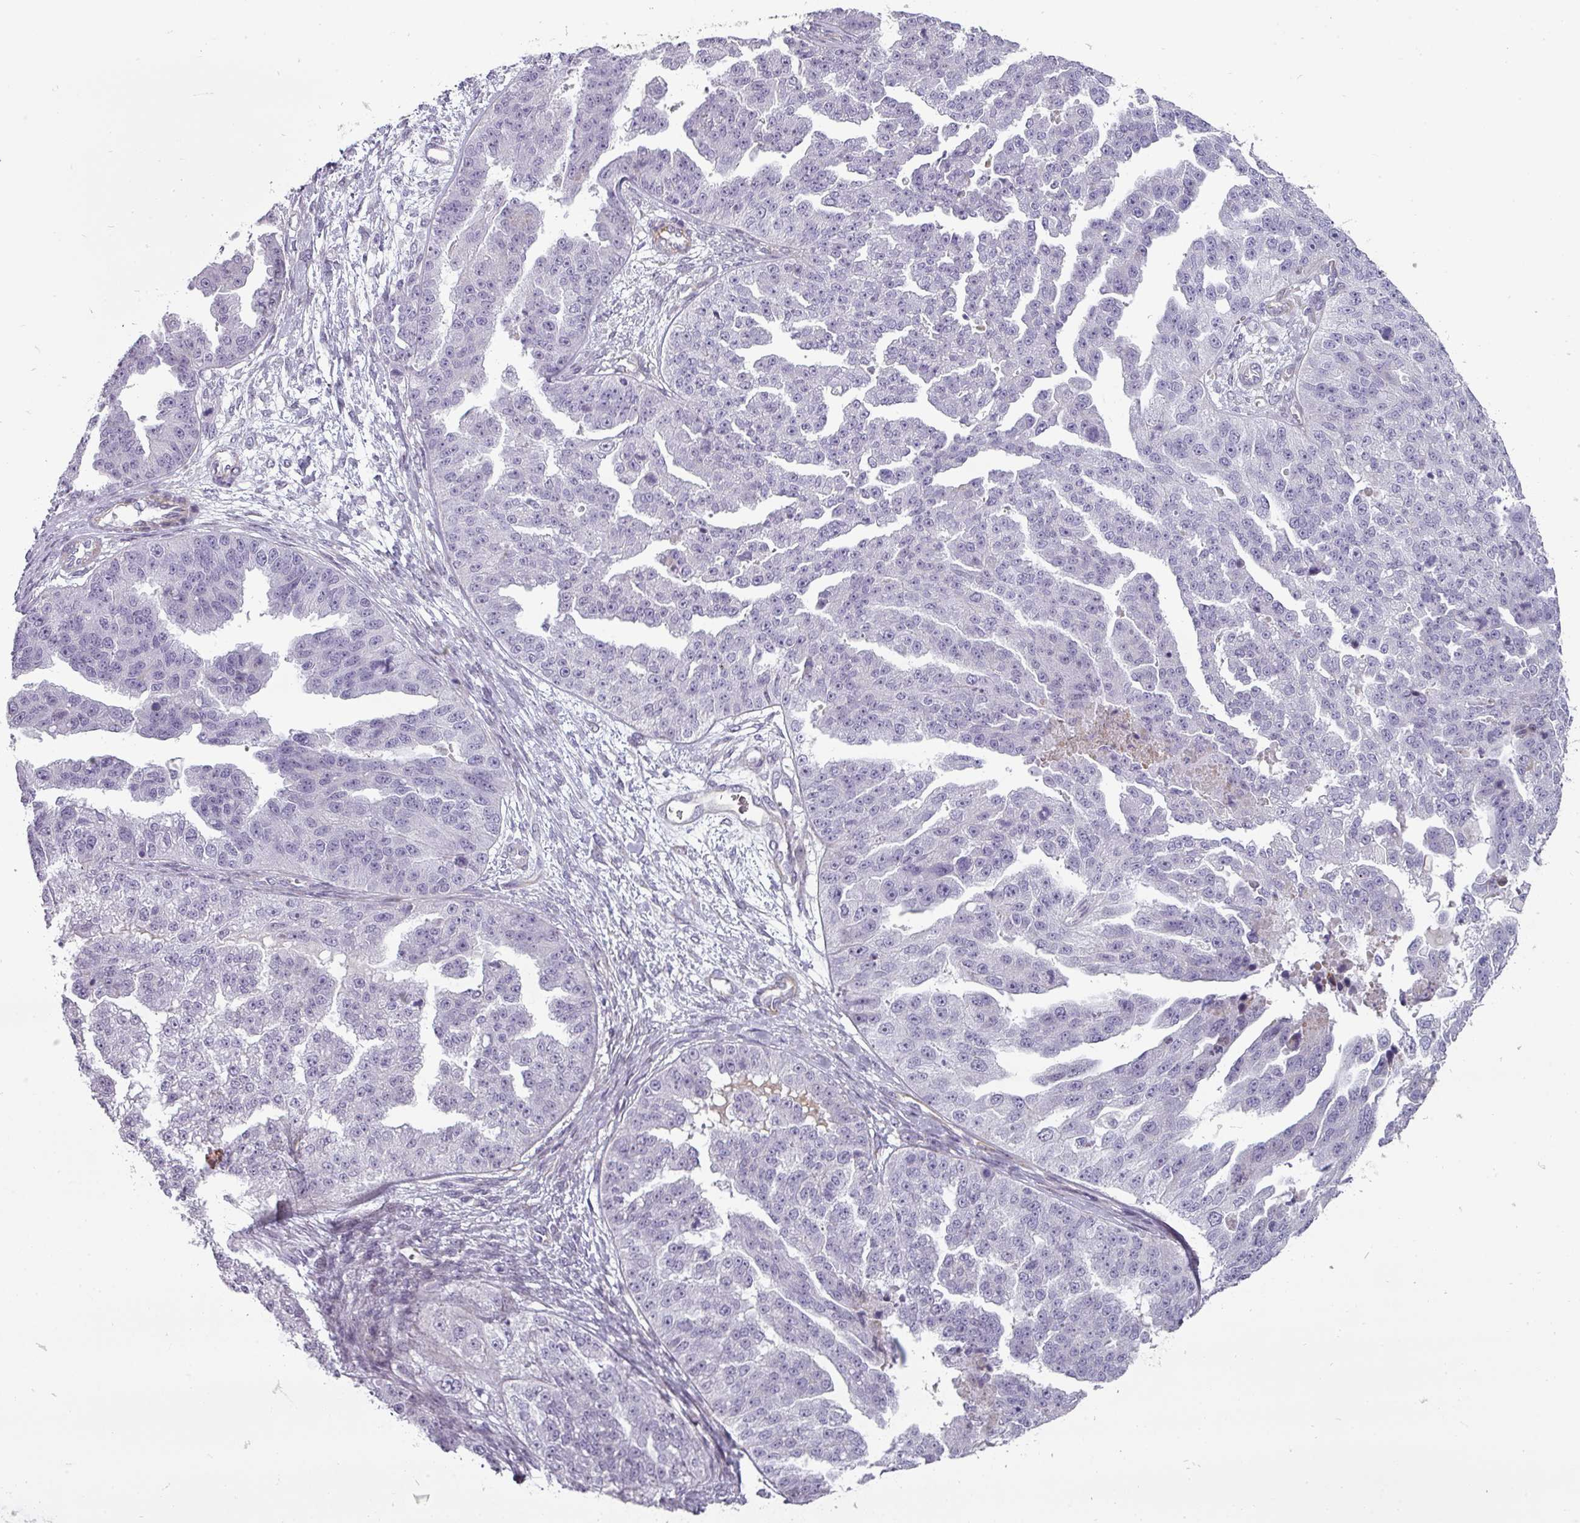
{"staining": {"intensity": "negative", "quantity": "none", "location": "none"}, "tissue": "ovarian cancer", "cell_type": "Tumor cells", "image_type": "cancer", "snomed": [{"axis": "morphology", "description": "Cystadenocarcinoma, serous, NOS"}, {"axis": "topography", "description": "Ovary"}], "caption": "Immunohistochemistry (IHC) of ovarian cancer (serous cystadenocarcinoma) exhibits no staining in tumor cells.", "gene": "CHRDL1", "patient": {"sex": "female", "age": 58}}